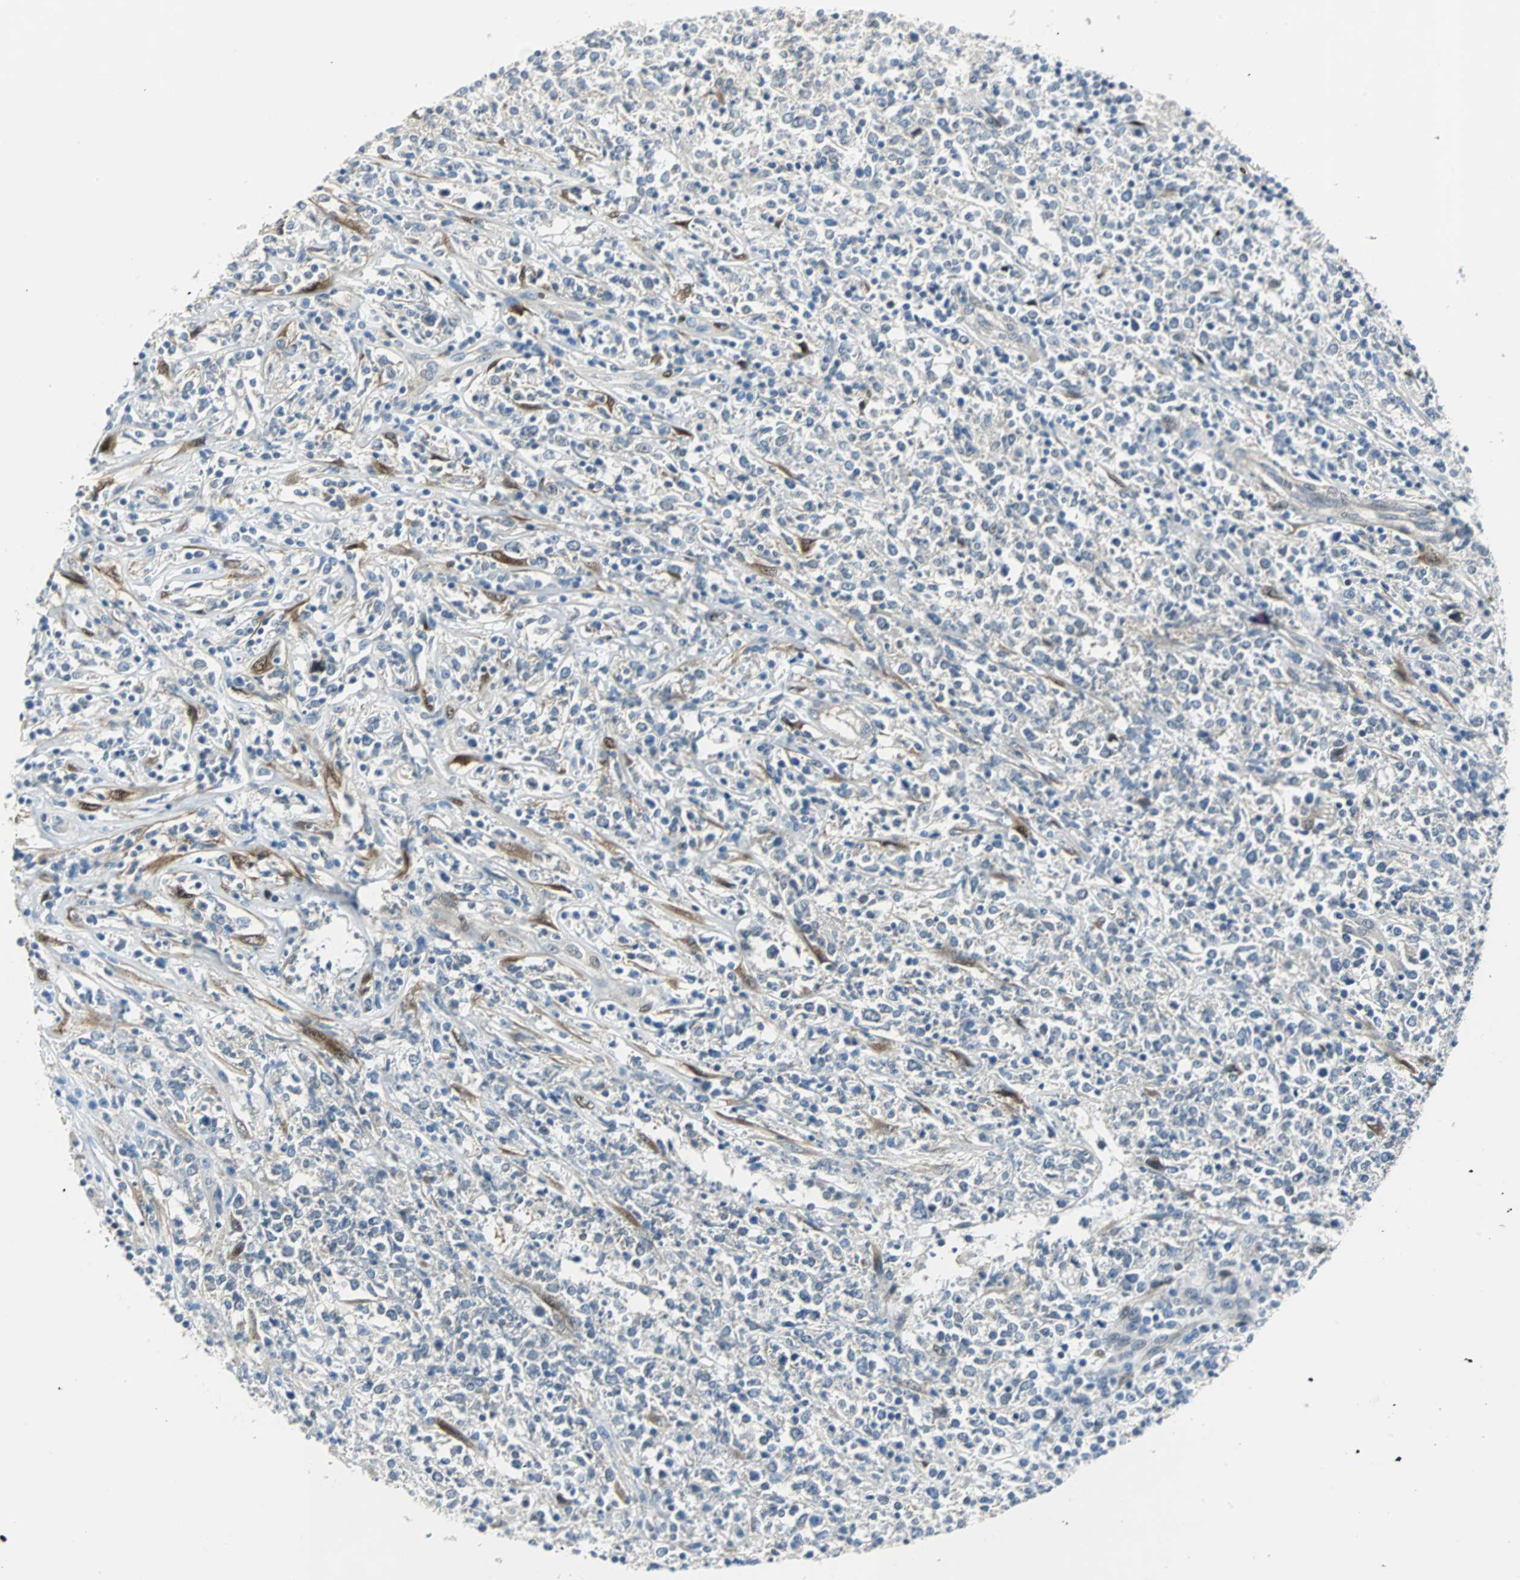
{"staining": {"intensity": "negative", "quantity": "none", "location": "none"}, "tissue": "lymphoma", "cell_type": "Tumor cells", "image_type": "cancer", "snomed": [{"axis": "morphology", "description": "Malignant lymphoma, non-Hodgkin's type, High grade"}, {"axis": "topography", "description": "Lymph node"}], "caption": "Immunohistochemical staining of human lymphoma displays no significant staining in tumor cells.", "gene": "FHL2", "patient": {"sex": "female", "age": 84}}